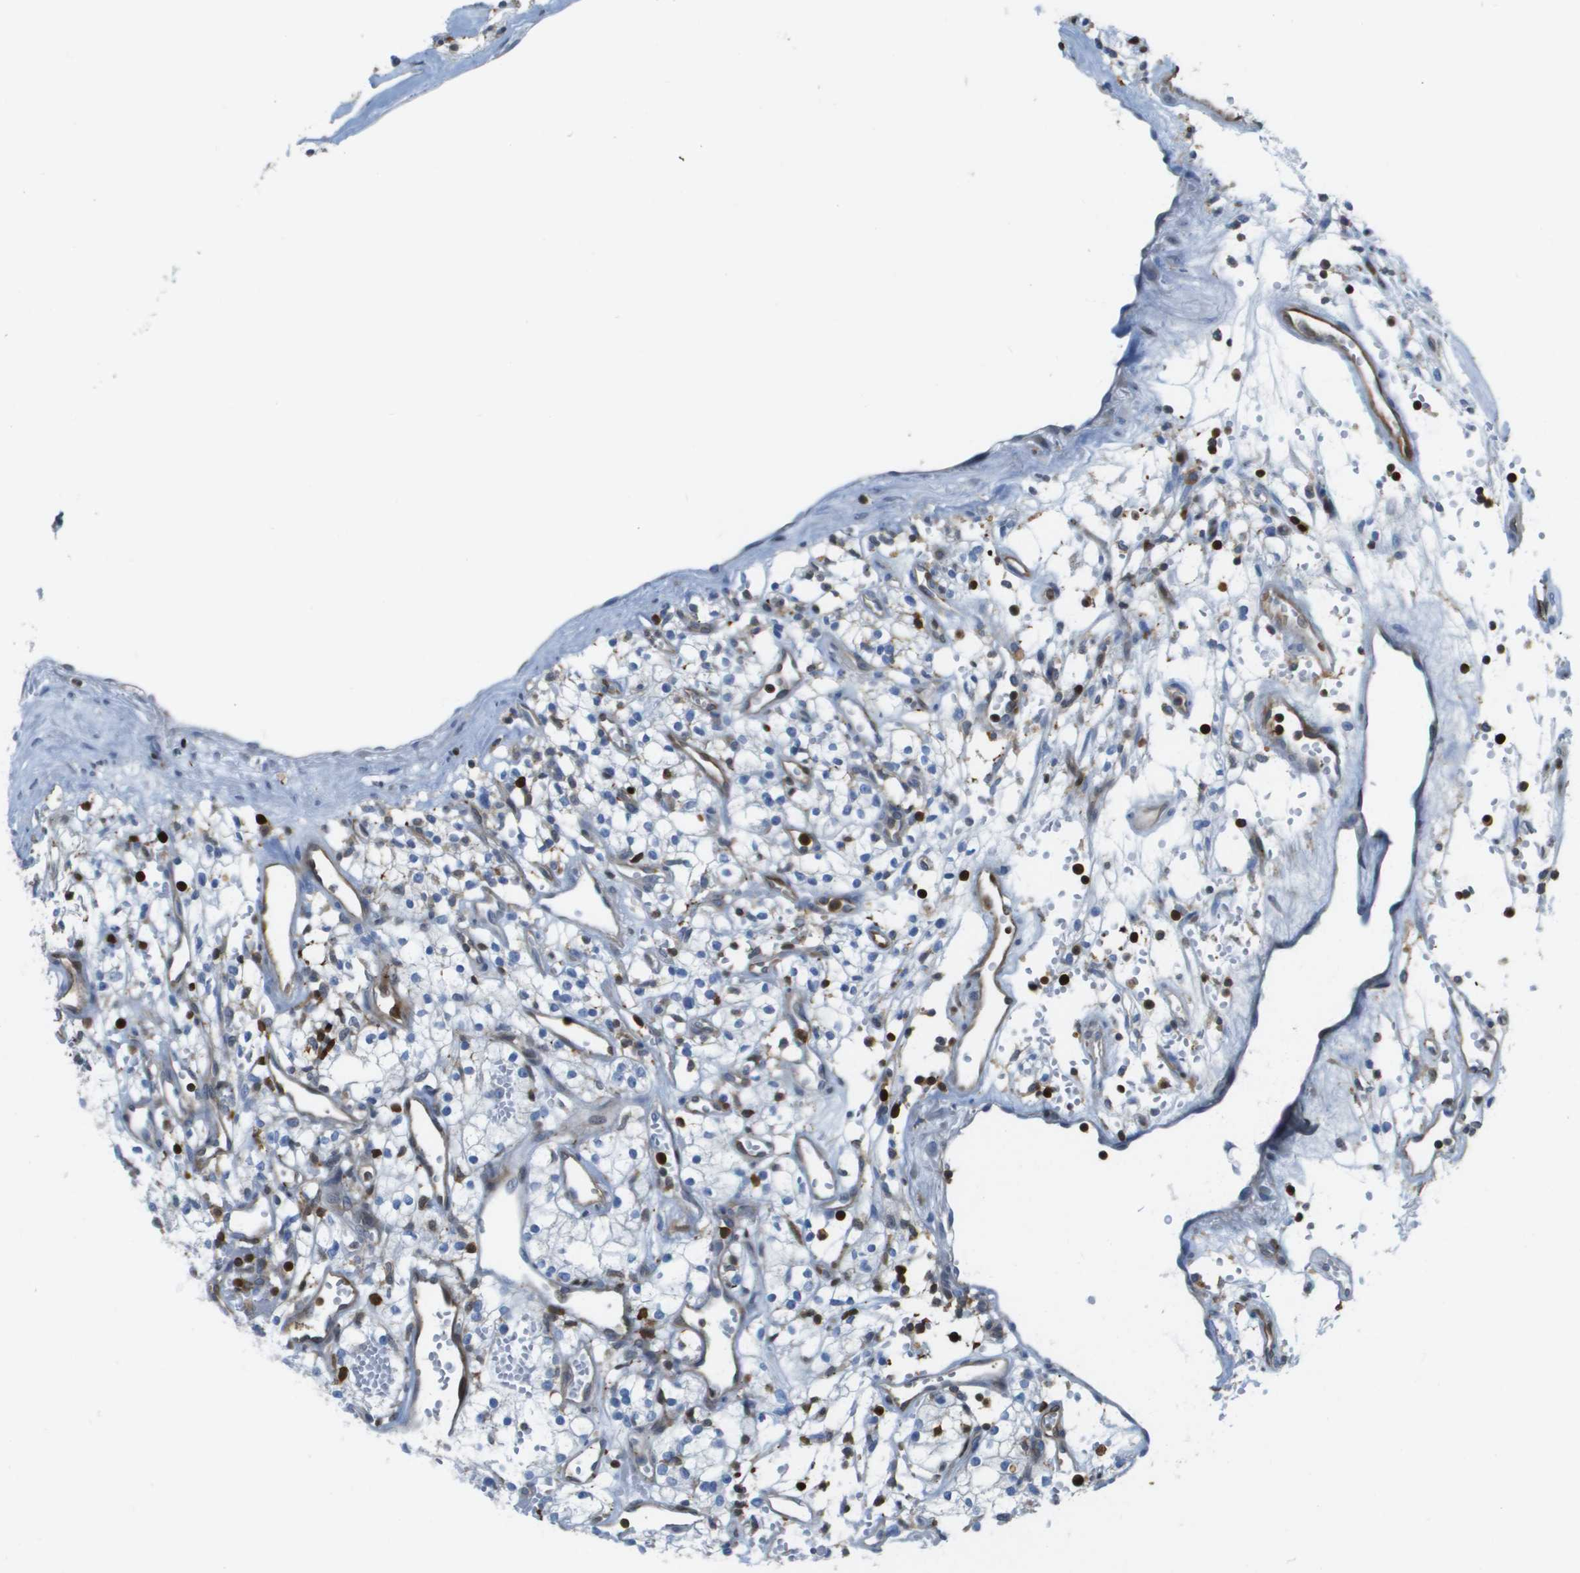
{"staining": {"intensity": "negative", "quantity": "none", "location": "none"}, "tissue": "renal cancer", "cell_type": "Tumor cells", "image_type": "cancer", "snomed": [{"axis": "morphology", "description": "Adenocarcinoma, NOS"}, {"axis": "topography", "description": "Kidney"}], "caption": "This is an immunohistochemistry histopathology image of renal adenocarcinoma. There is no staining in tumor cells.", "gene": "DOCK5", "patient": {"sex": "male", "age": 59}}